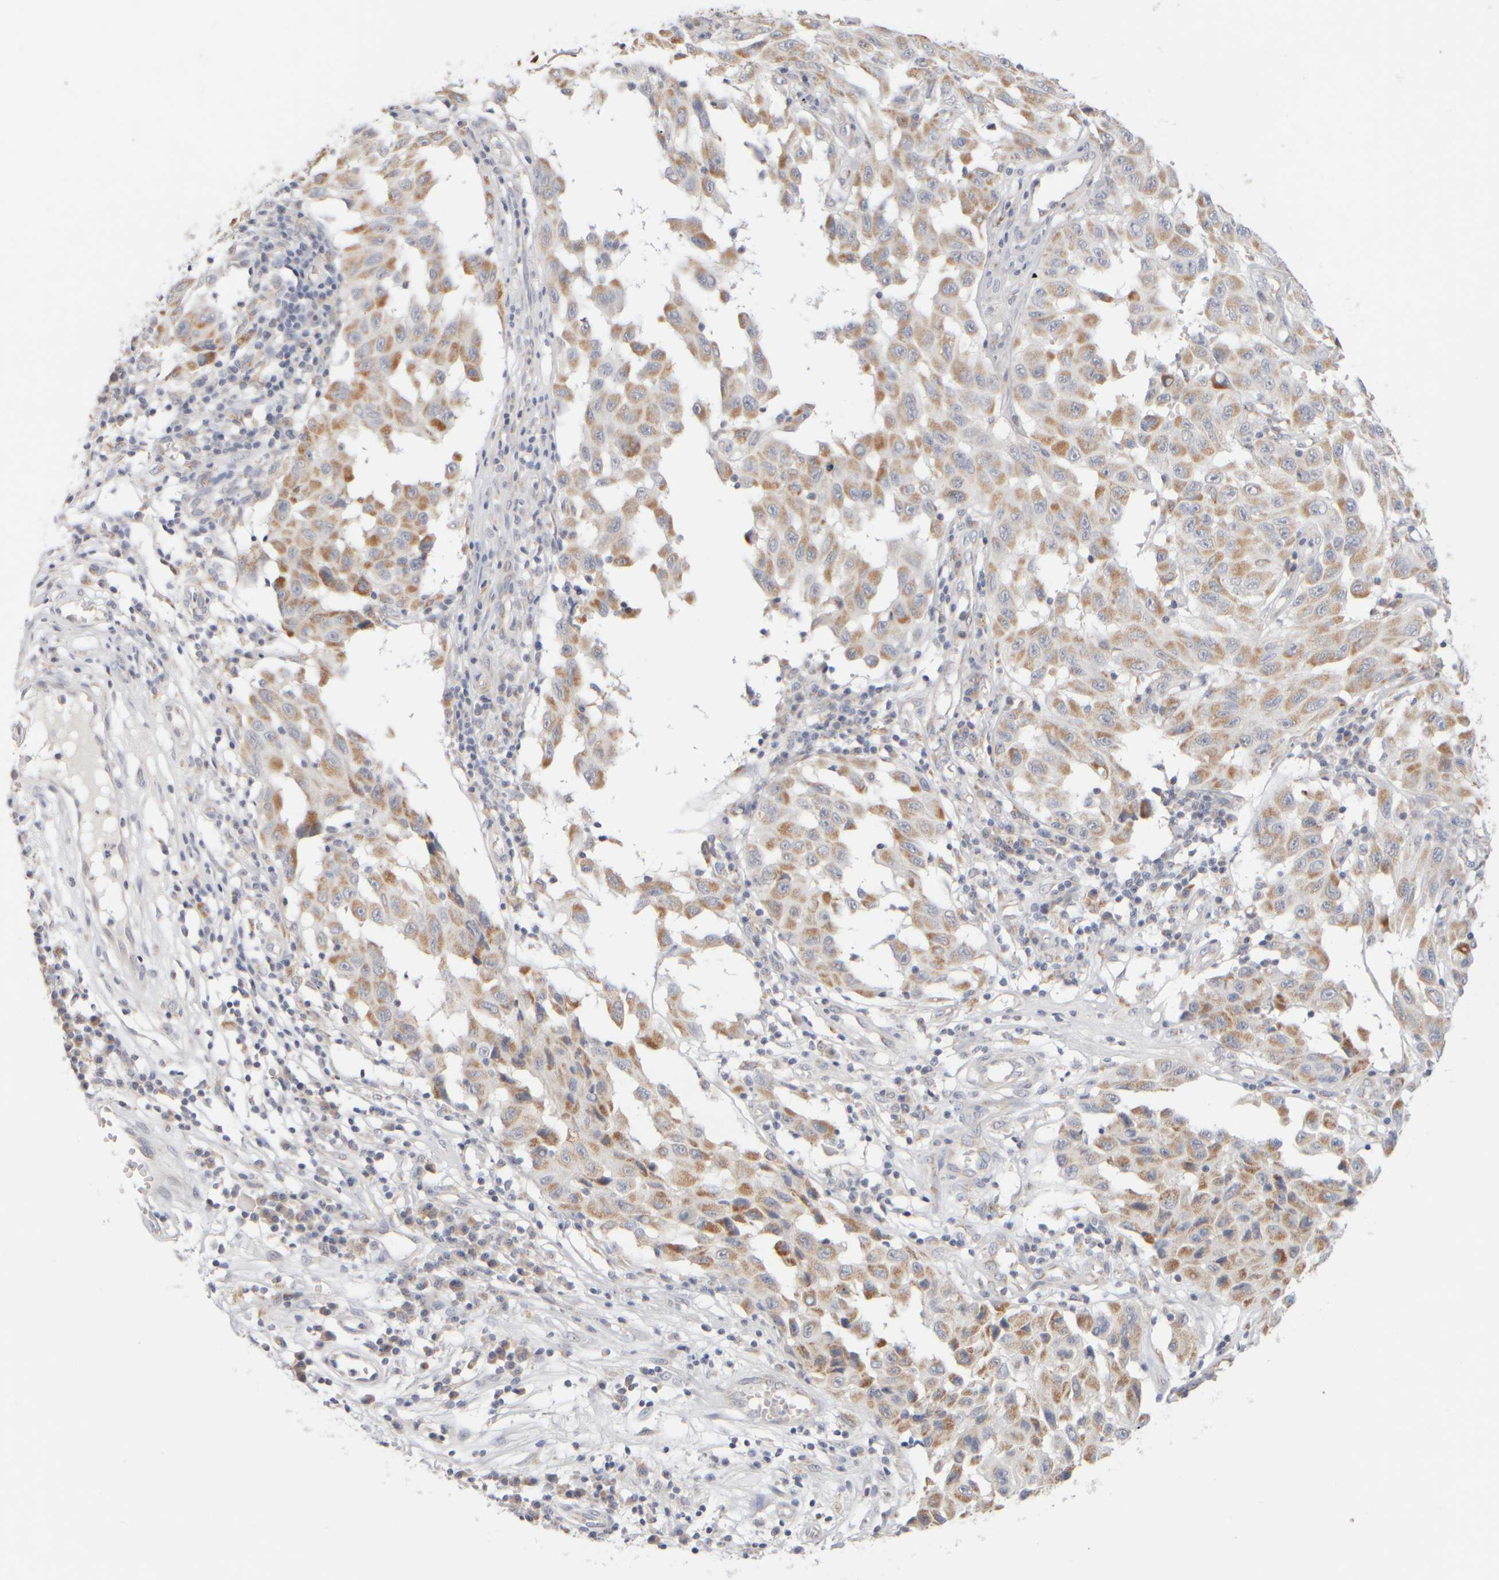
{"staining": {"intensity": "moderate", "quantity": ">75%", "location": "cytoplasmic/membranous"}, "tissue": "melanoma", "cell_type": "Tumor cells", "image_type": "cancer", "snomed": [{"axis": "morphology", "description": "Malignant melanoma, NOS"}, {"axis": "topography", "description": "Skin"}], "caption": "DAB (3,3'-diaminobenzidine) immunohistochemical staining of melanoma exhibits moderate cytoplasmic/membranous protein expression in about >75% of tumor cells. Using DAB (brown) and hematoxylin (blue) stains, captured at high magnification using brightfield microscopy.", "gene": "ZNF112", "patient": {"sex": "male", "age": 30}}